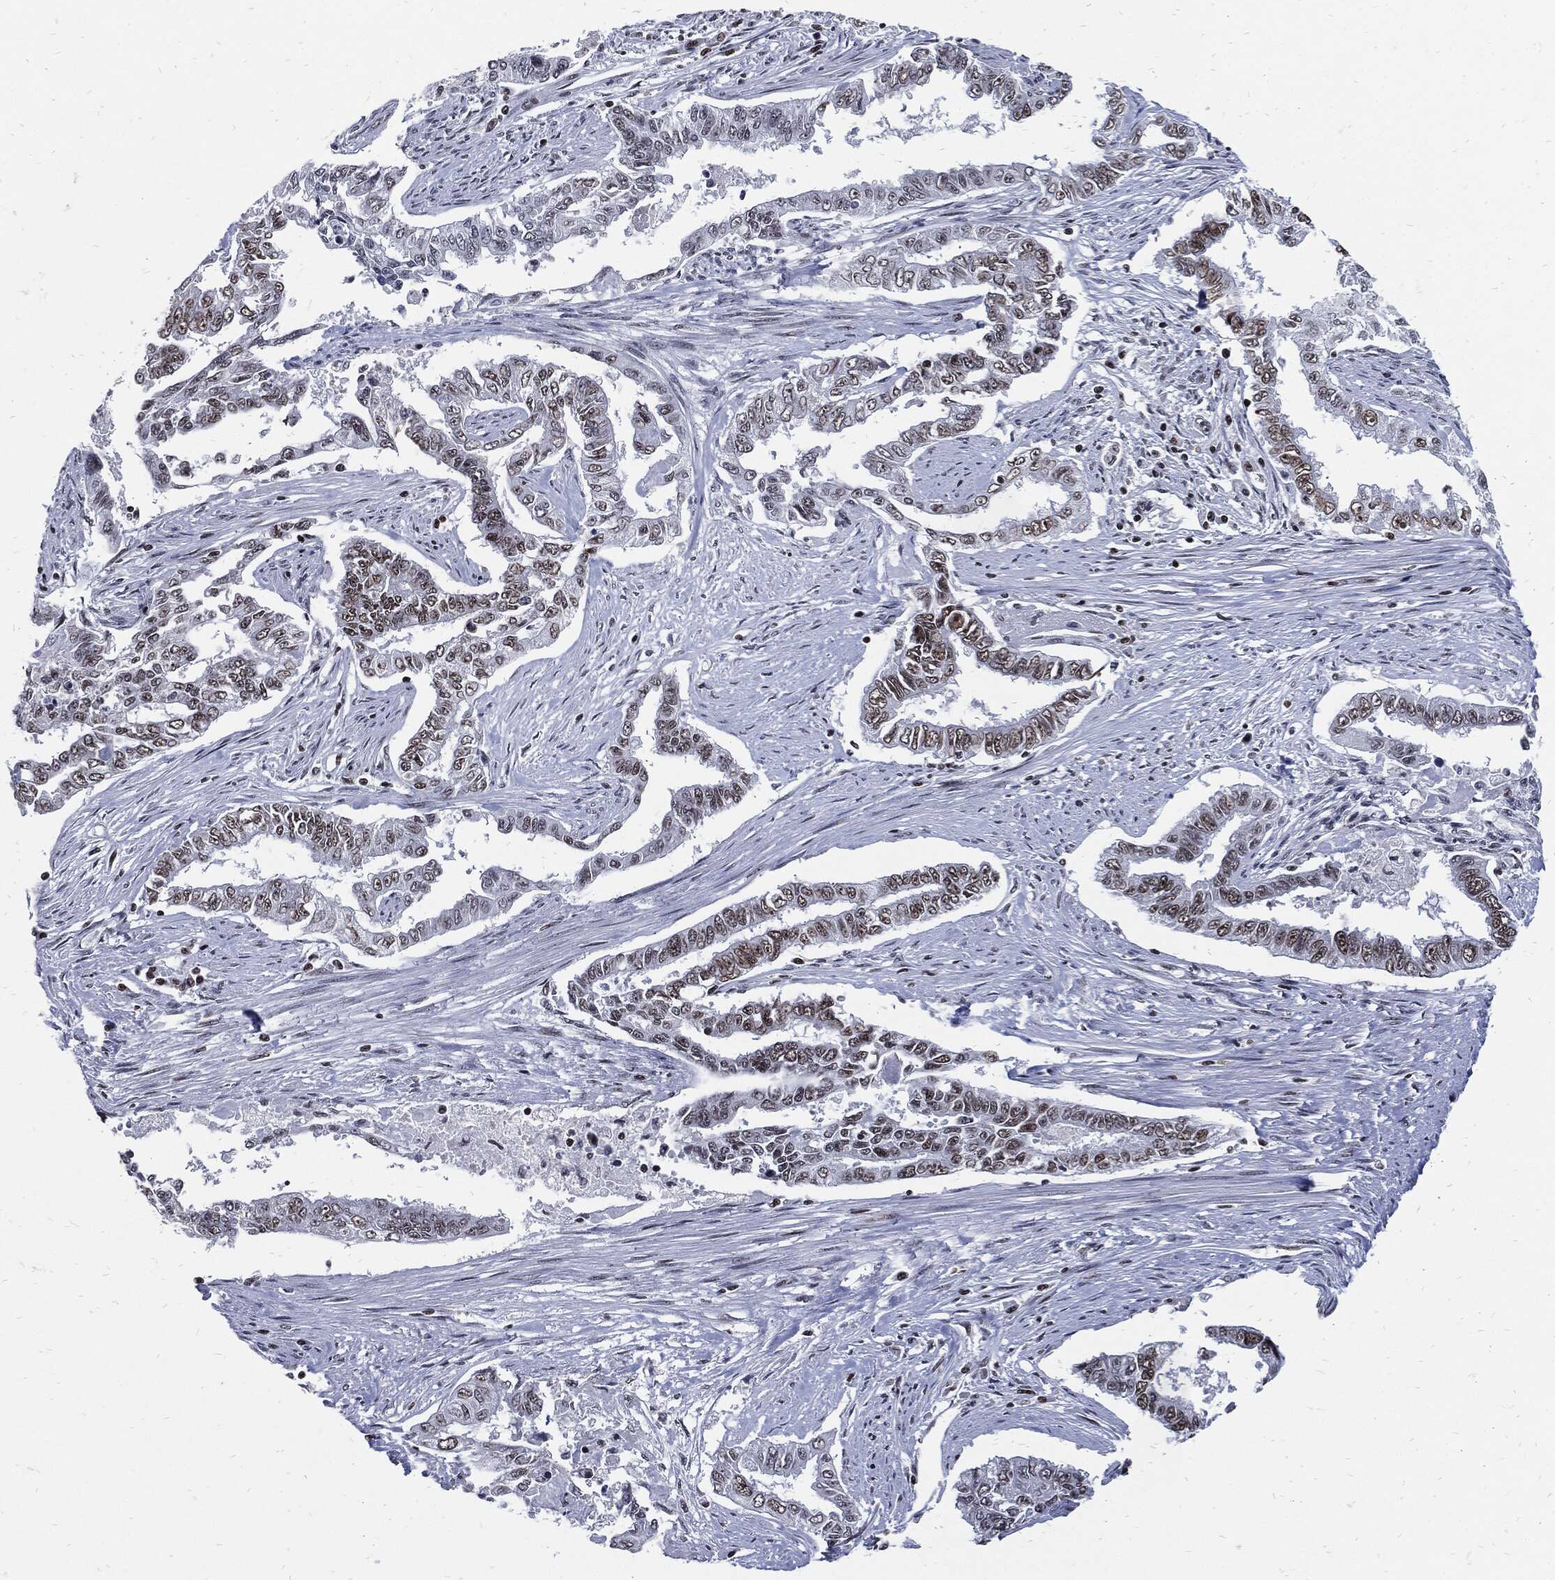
{"staining": {"intensity": "weak", "quantity": "25%-75%", "location": "nuclear"}, "tissue": "endometrial cancer", "cell_type": "Tumor cells", "image_type": "cancer", "snomed": [{"axis": "morphology", "description": "Adenocarcinoma, NOS"}, {"axis": "topography", "description": "Uterus"}], "caption": "The photomicrograph displays a brown stain indicating the presence of a protein in the nuclear of tumor cells in endometrial cancer (adenocarcinoma).", "gene": "TERF2", "patient": {"sex": "female", "age": 59}}